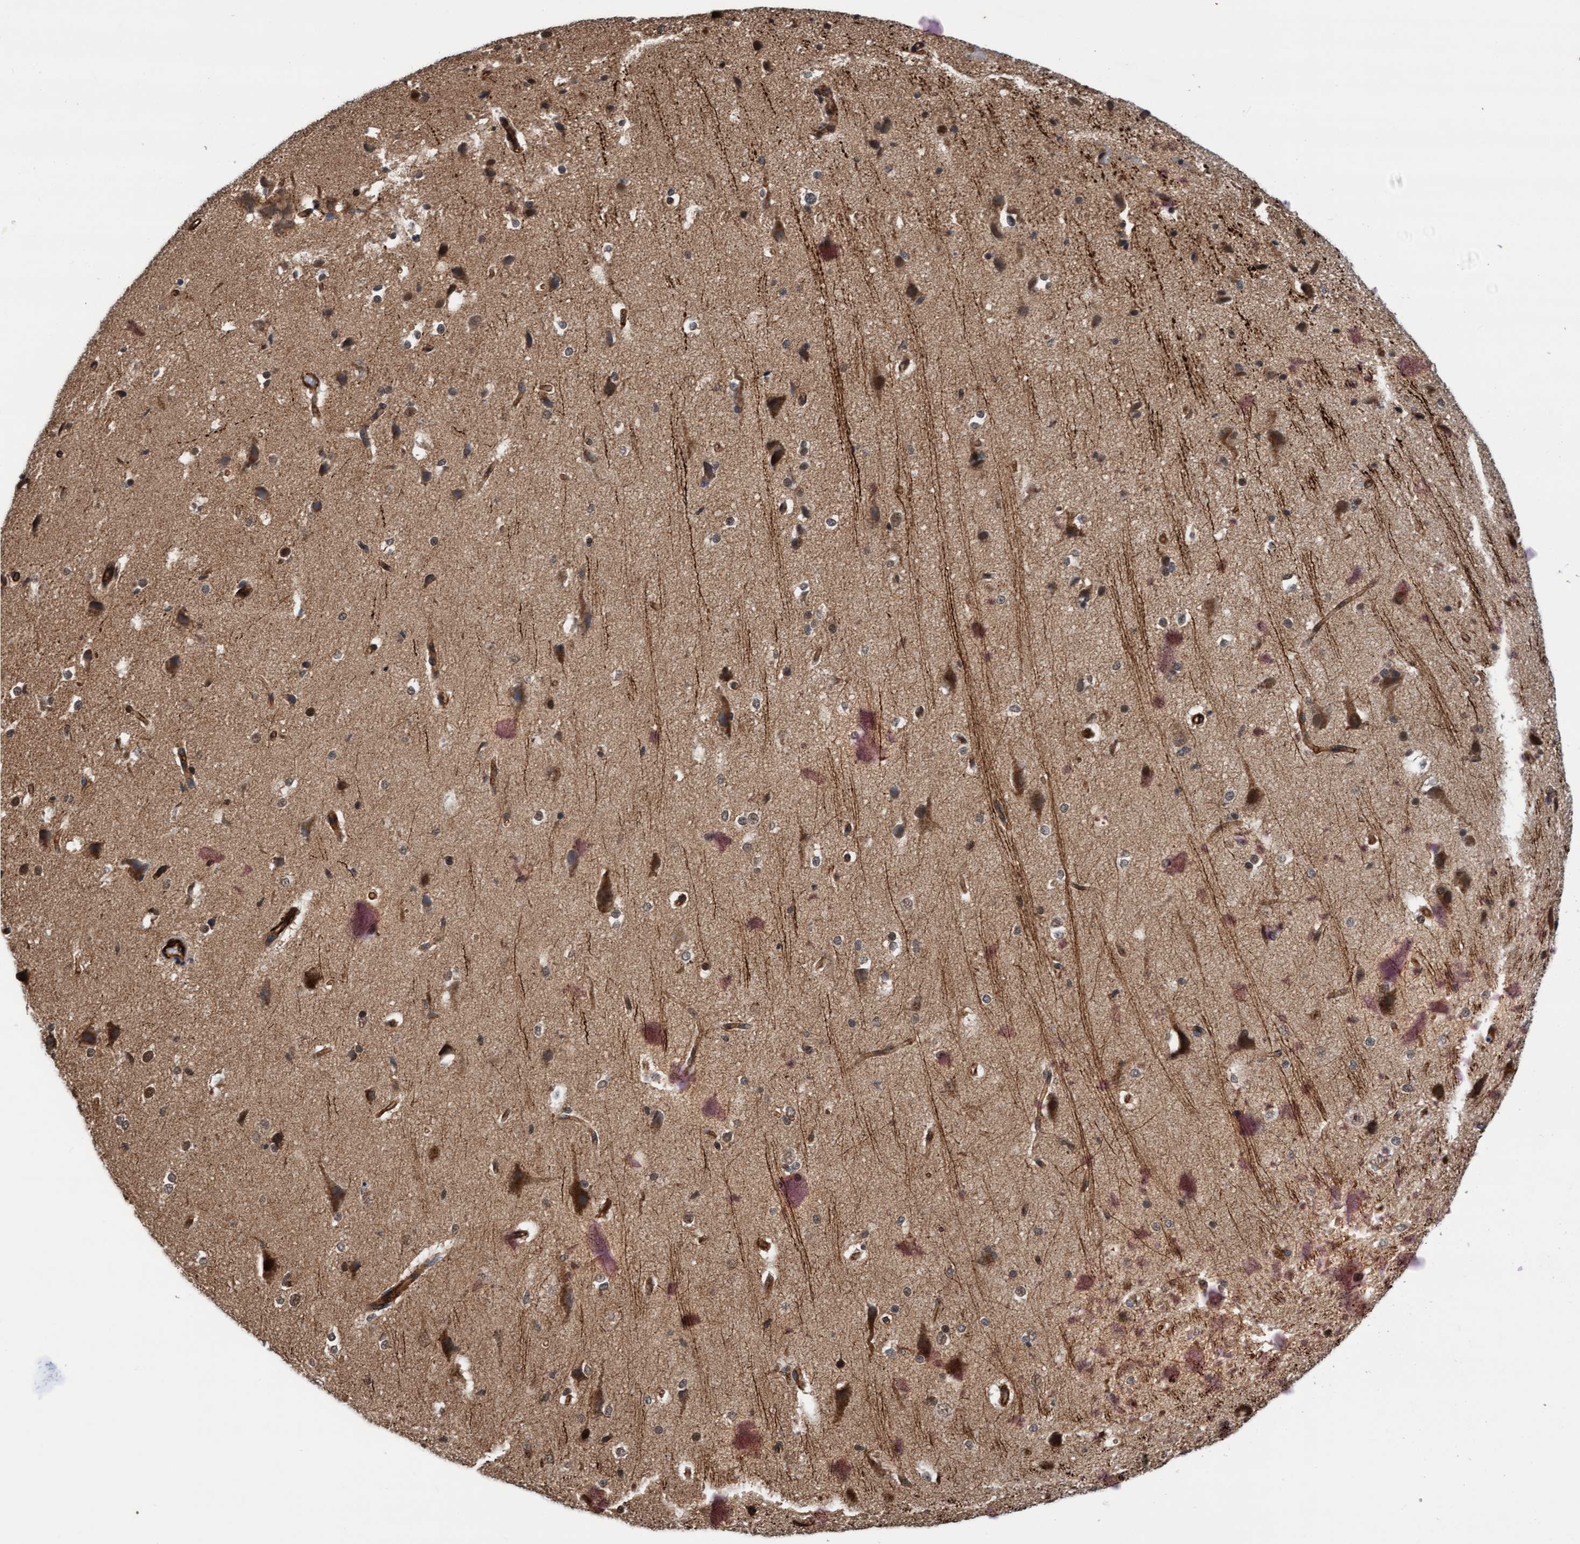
{"staining": {"intensity": "weak", "quantity": ">75%", "location": "cytoplasmic/membranous"}, "tissue": "cerebral cortex", "cell_type": "Endothelial cells", "image_type": "normal", "snomed": [{"axis": "morphology", "description": "Normal tissue, NOS"}, {"axis": "morphology", "description": "Developmental malformation"}, {"axis": "topography", "description": "Cerebral cortex"}], "caption": "Weak cytoplasmic/membranous positivity is present in about >75% of endothelial cells in unremarkable cerebral cortex. The staining is performed using DAB brown chromogen to label protein expression. The nuclei are counter-stained blue using hematoxylin.", "gene": "STXBP4", "patient": {"sex": "female", "age": 30}}